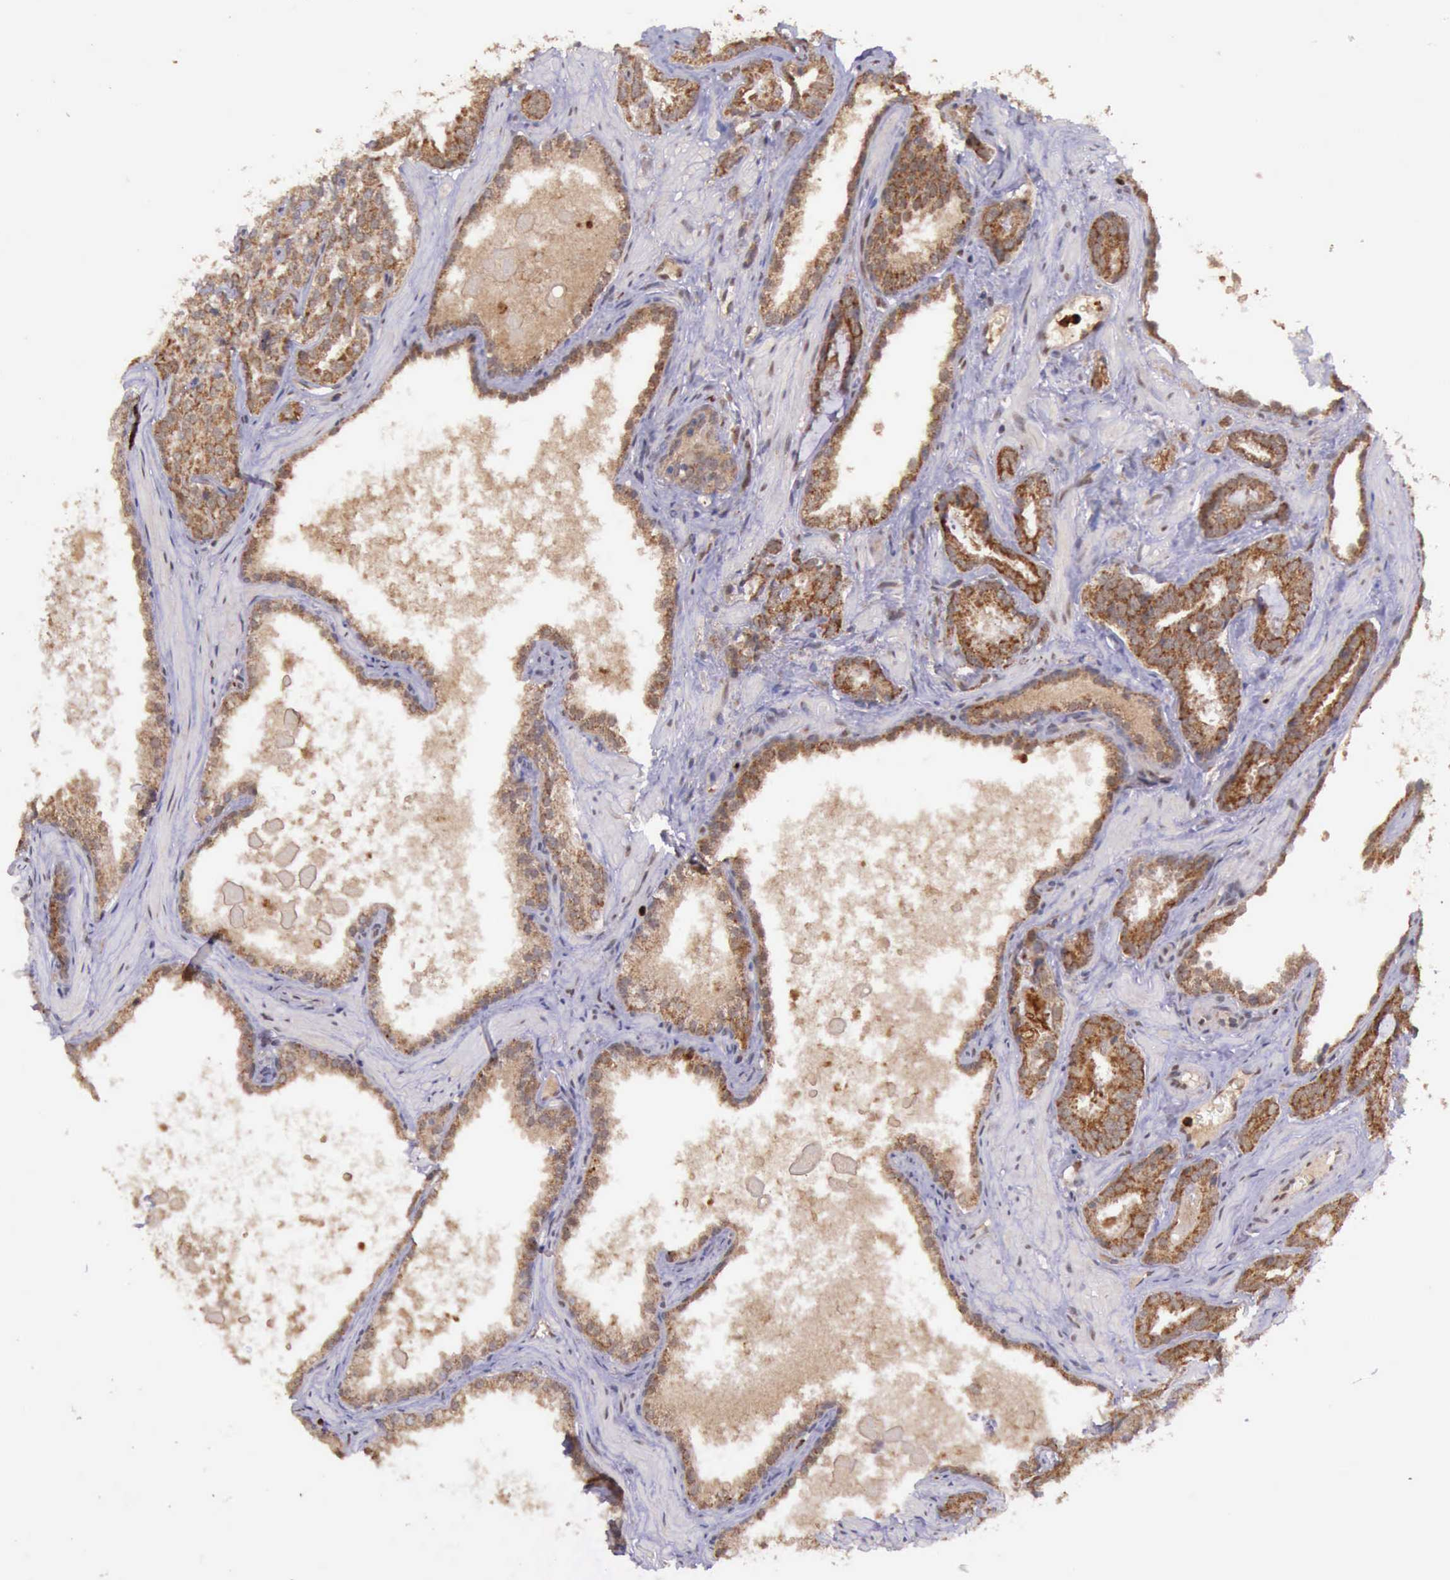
{"staining": {"intensity": "moderate", "quantity": ">75%", "location": "cytoplasmic/membranous"}, "tissue": "prostate cancer", "cell_type": "Tumor cells", "image_type": "cancer", "snomed": [{"axis": "morphology", "description": "Adenocarcinoma, Medium grade"}, {"axis": "topography", "description": "Prostate"}], "caption": "An IHC photomicrograph of tumor tissue is shown. Protein staining in brown highlights moderate cytoplasmic/membranous positivity in prostate cancer within tumor cells.", "gene": "ARMCX3", "patient": {"sex": "male", "age": 64}}